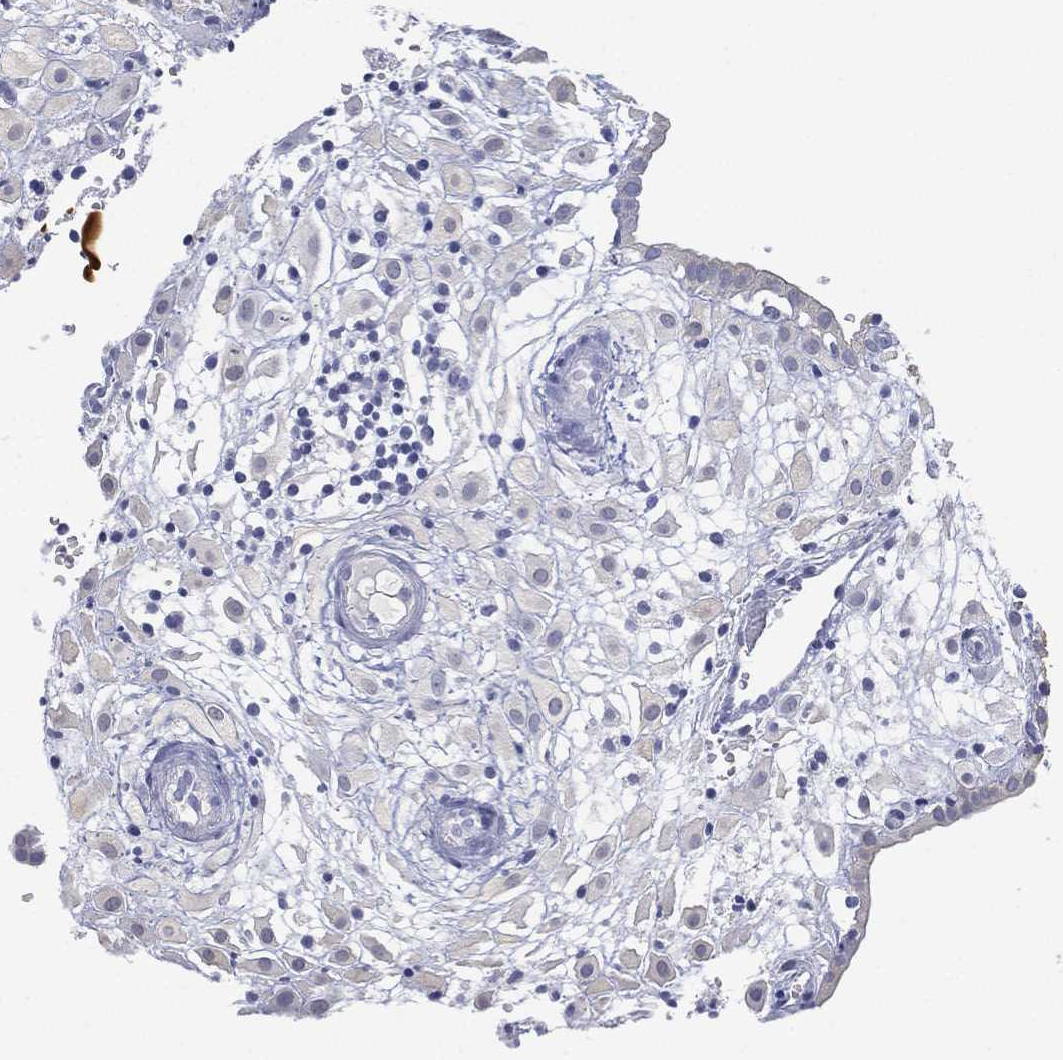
{"staining": {"intensity": "negative", "quantity": "none", "location": "none"}, "tissue": "placenta", "cell_type": "Decidual cells", "image_type": "normal", "snomed": [{"axis": "morphology", "description": "Normal tissue, NOS"}, {"axis": "topography", "description": "Placenta"}], "caption": "Human placenta stained for a protein using immunohistochemistry (IHC) shows no staining in decidual cells.", "gene": "FMO1", "patient": {"sex": "female", "age": 24}}